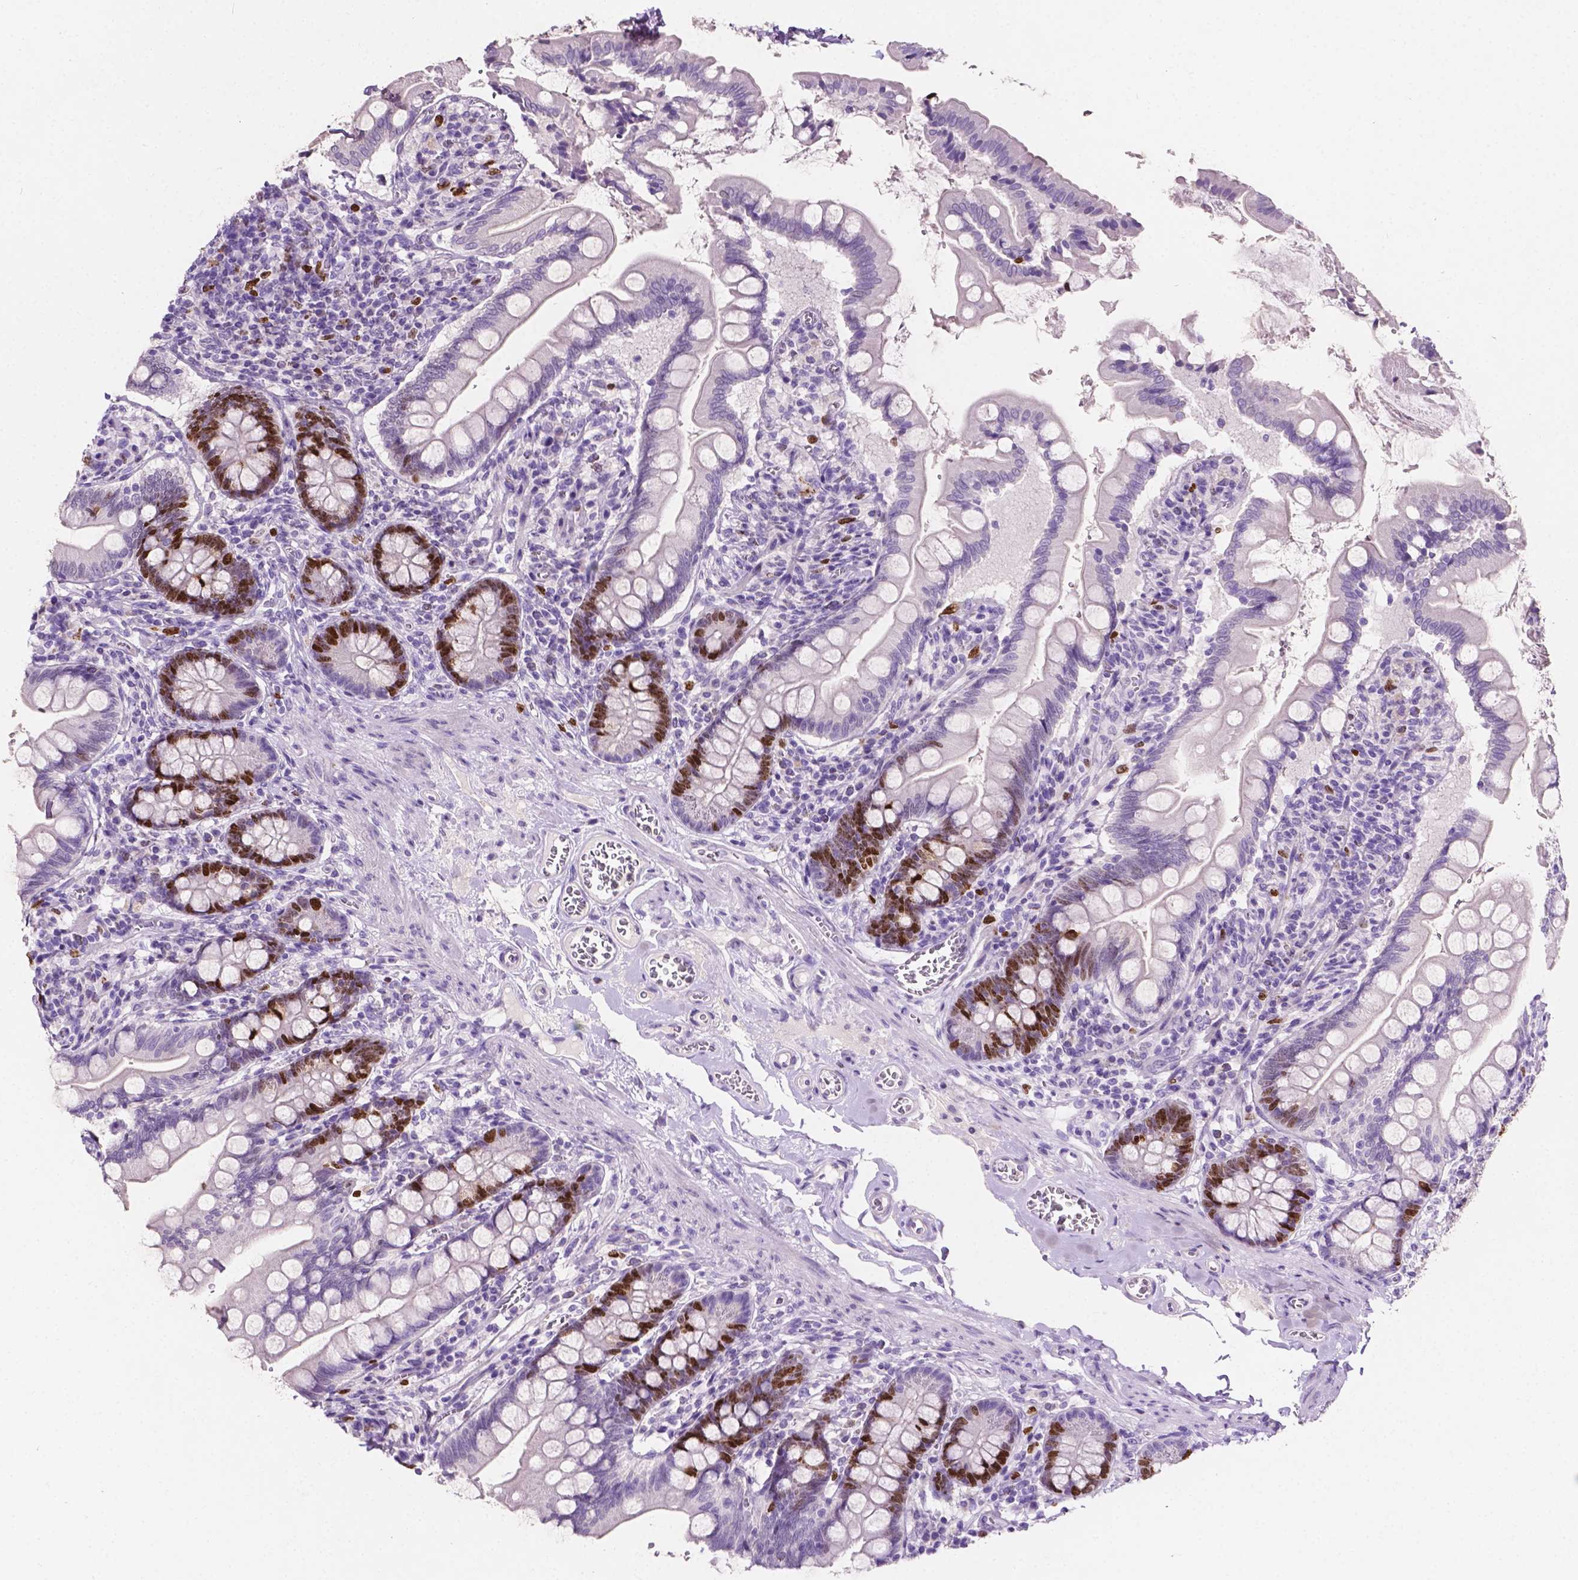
{"staining": {"intensity": "strong", "quantity": "25%-75%", "location": "nuclear"}, "tissue": "small intestine", "cell_type": "Glandular cells", "image_type": "normal", "snomed": [{"axis": "morphology", "description": "Normal tissue, NOS"}, {"axis": "topography", "description": "Small intestine"}], "caption": "Protein expression analysis of unremarkable small intestine exhibits strong nuclear positivity in approximately 25%-75% of glandular cells.", "gene": "SIAH2", "patient": {"sex": "female", "age": 56}}